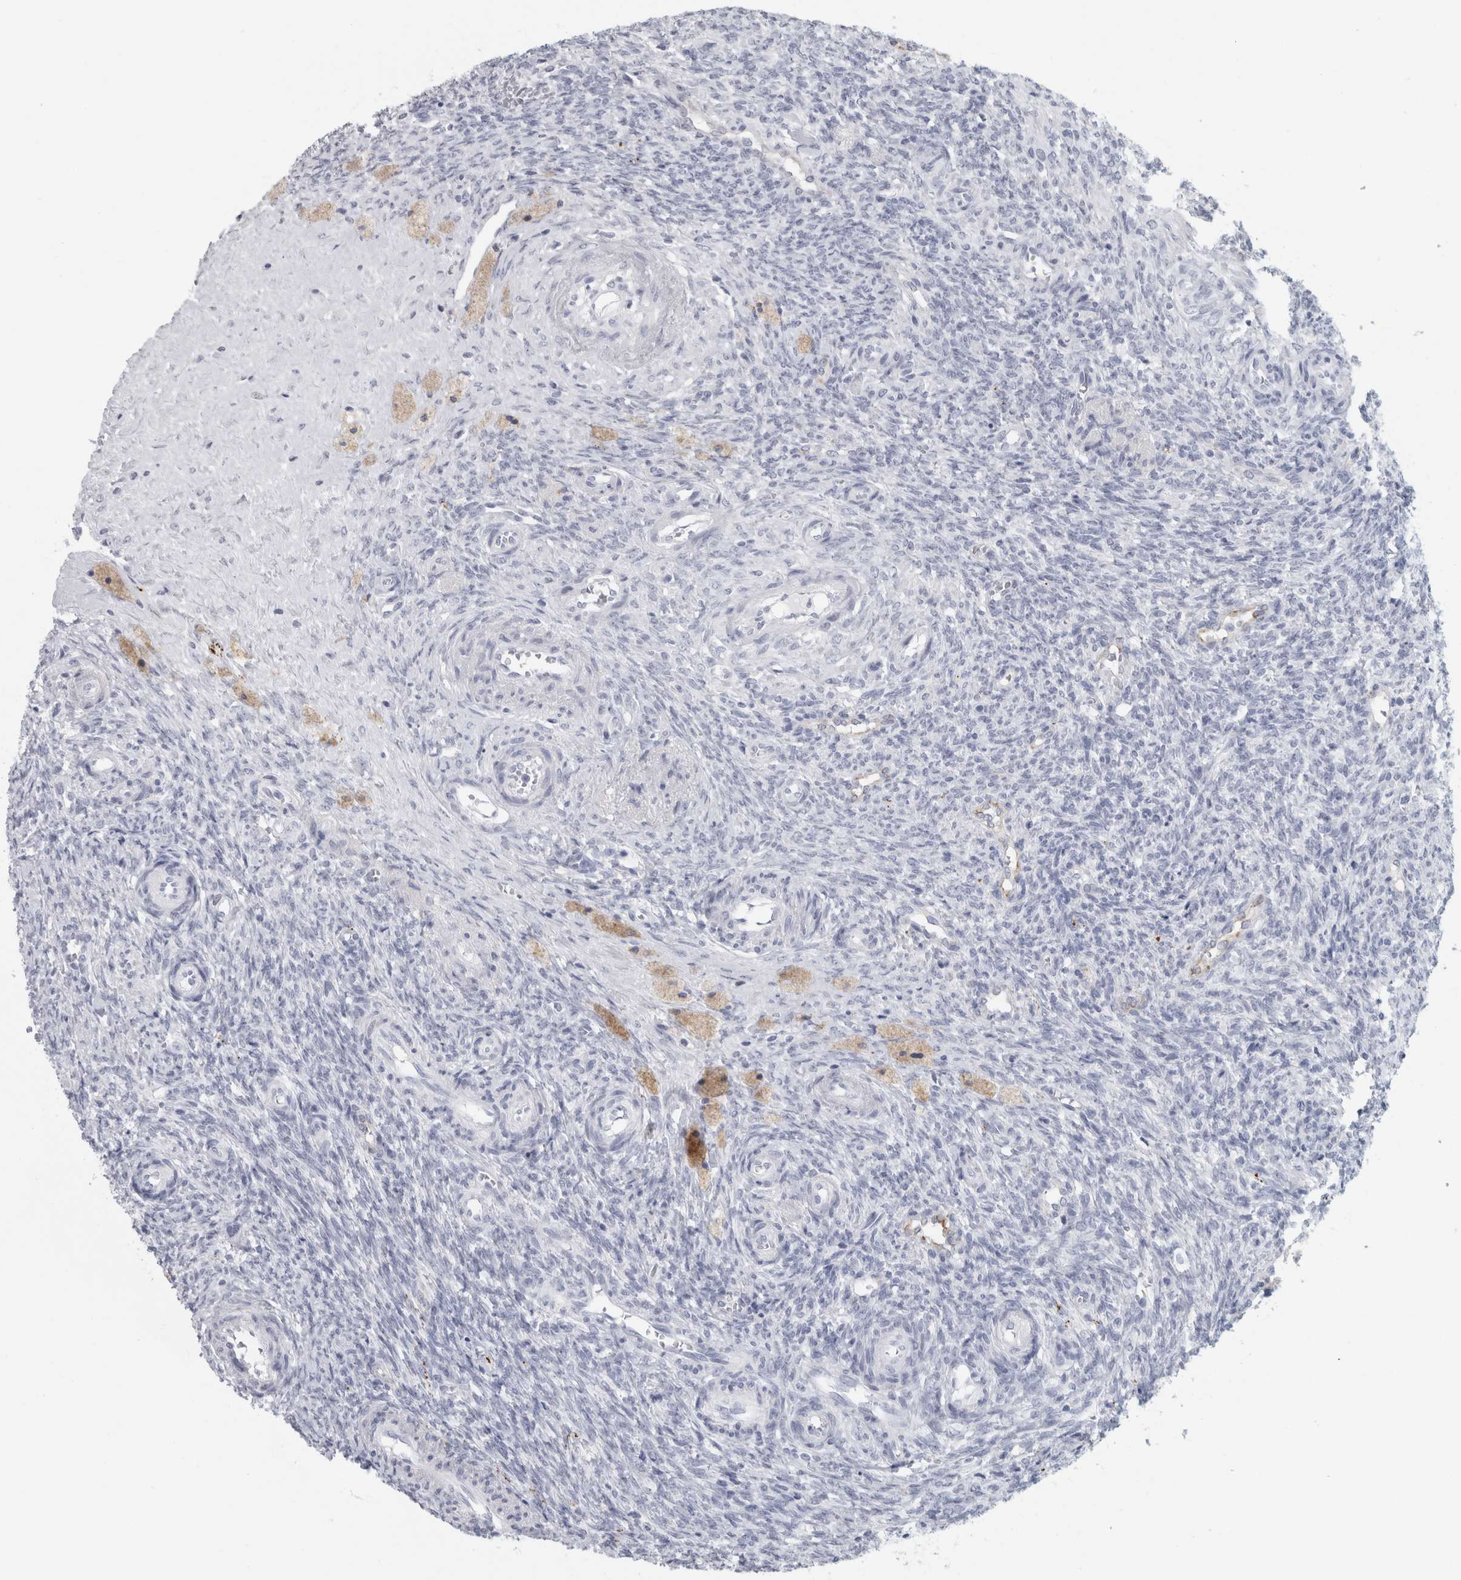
{"staining": {"intensity": "negative", "quantity": "none", "location": "none"}, "tissue": "ovary", "cell_type": "Follicle cells", "image_type": "normal", "snomed": [{"axis": "morphology", "description": "Normal tissue, NOS"}, {"axis": "topography", "description": "Ovary"}], "caption": "Immunohistochemistry (IHC) histopathology image of normal human ovary stained for a protein (brown), which reveals no expression in follicle cells.", "gene": "CPE", "patient": {"sex": "female", "age": 41}}